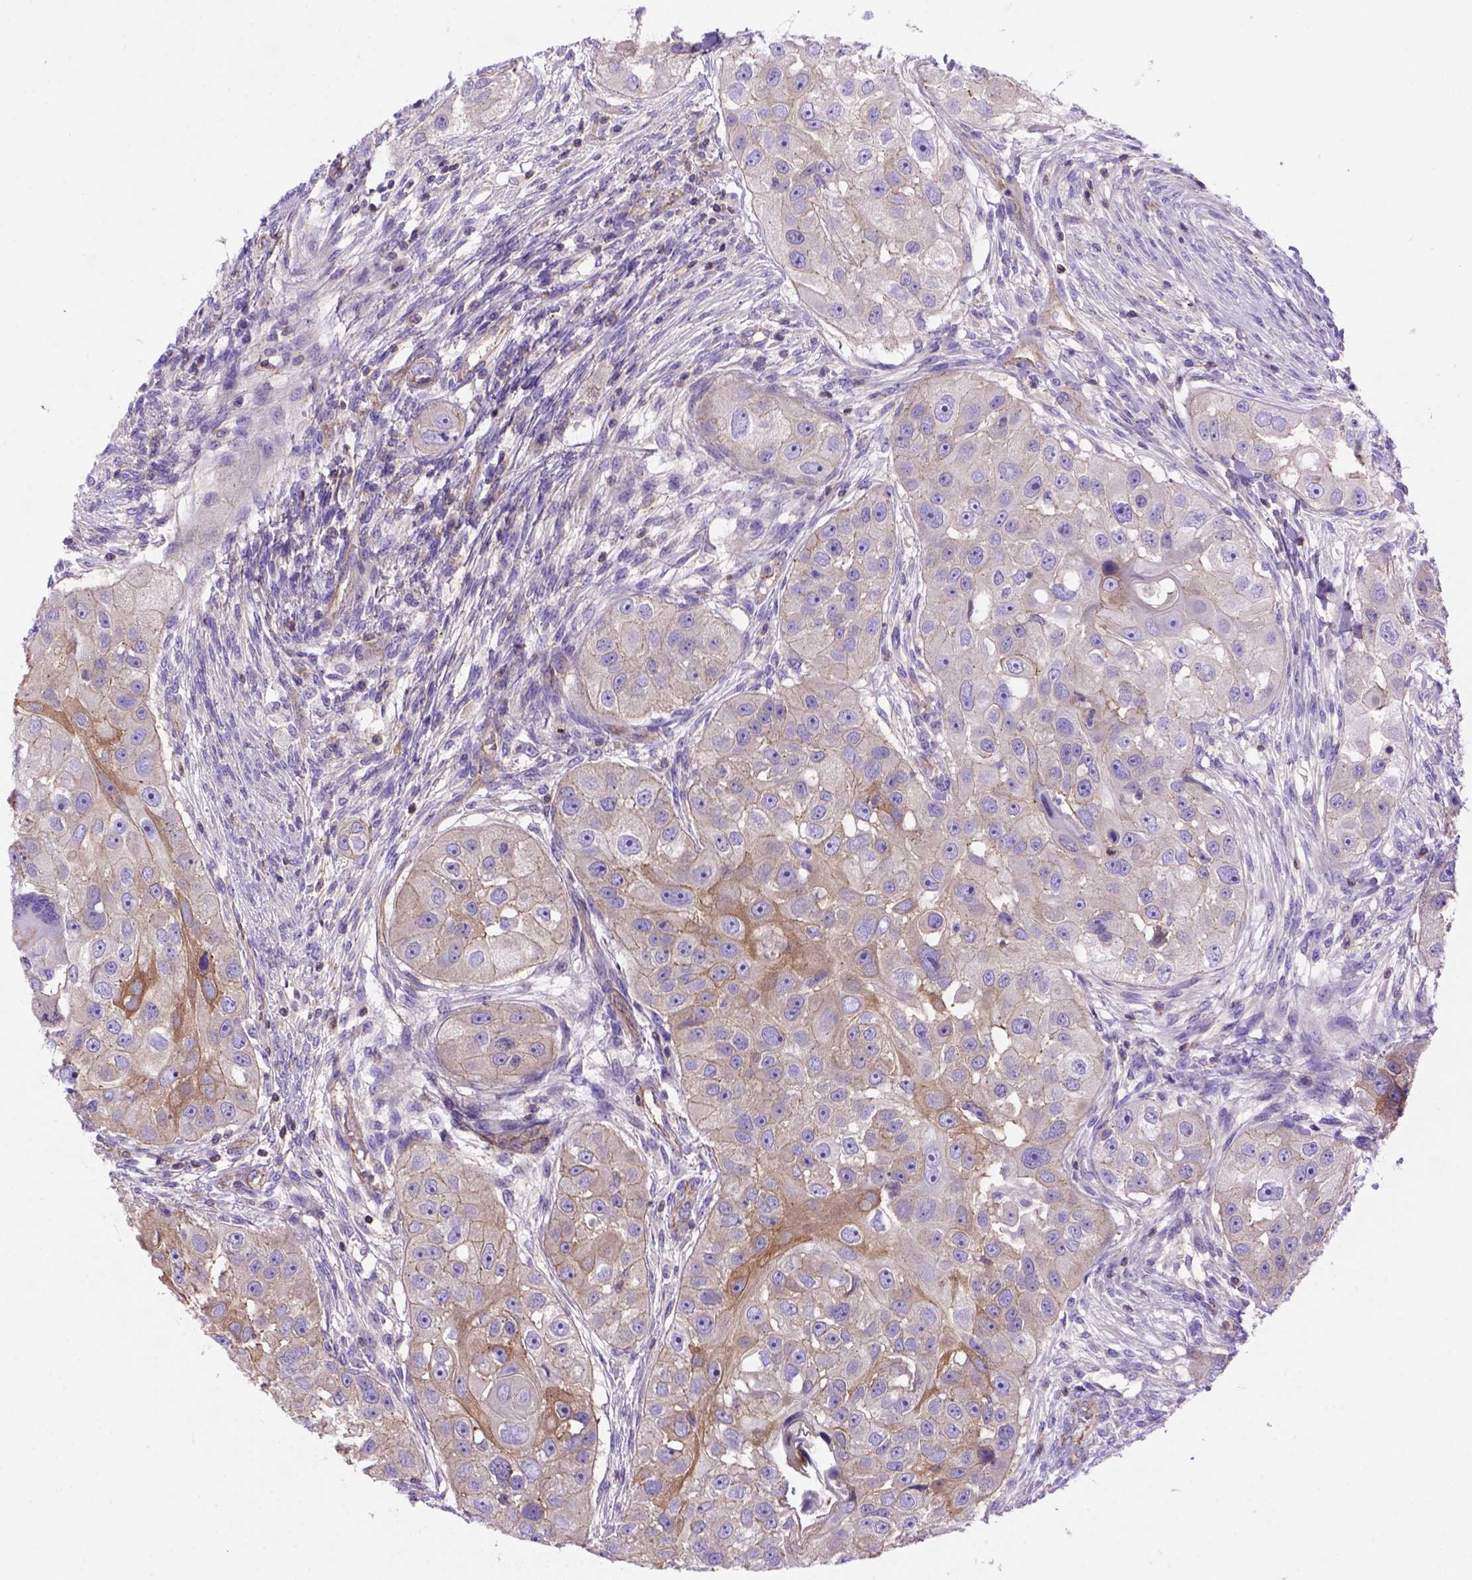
{"staining": {"intensity": "moderate", "quantity": "<25%", "location": "cytoplasmic/membranous"}, "tissue": "head and neck cancer", "cell_type": "Tumor cells", "image_type": "cancer", "snomed": [{"axis": "morphology", "description": "Squamous cell carcinoma, NOS"}, {"axis": "topography", "description": "Head-Neck"}], "caption": "About <25% of tumor cells in head and neck squamous cell carcinoma exhibit moderate cytoplasmic/membranous protein staining as visualized by brown immunohistochemical staining.", "gene": "PEX12", "patient": {"sex": "male", "age": 51}}